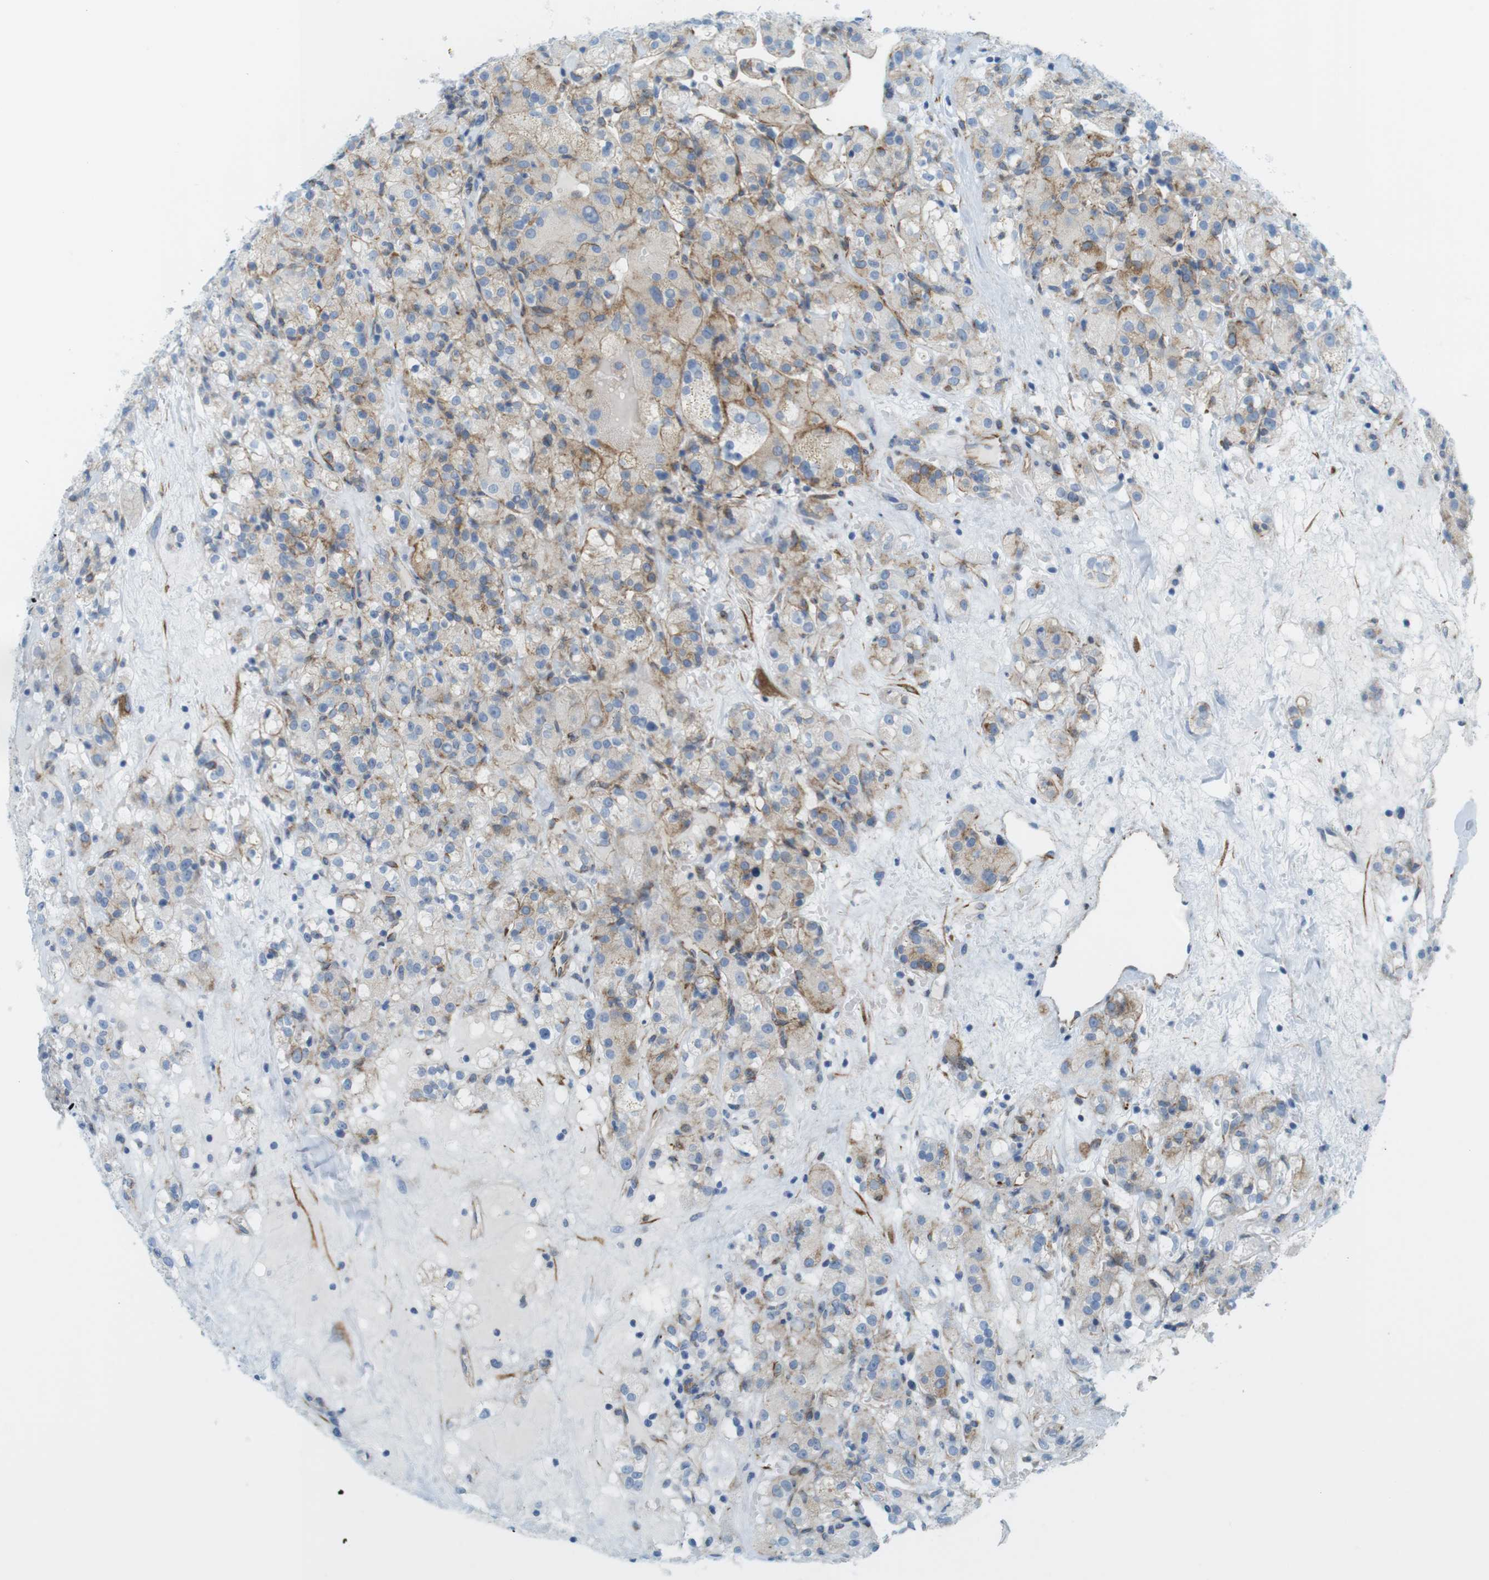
{"staining": {"intensity": "weak", "quantity": "25%-75%", "location": "cytoplasmic/membranous"}, "tissue": "renal cancer", "cell_type": "Tumor cells", "image_type": "cancer", "snomed": [{"axis": "morphology", "description": "Normal tissue, NOS"}, {"axis": "morphology", "description": "Adenocarcinoma, NOS"}, {"axis": "topography", "description": "Kidney"}], "caption": "Human adenocarcinoma (renal) stained for a protein (brown) reveals weak cytoplasmic/membranous positive staining in about 25%-75% of tumor cells.", "gene": "MYH9", "patient": {"sex": "male", "age": 61}}